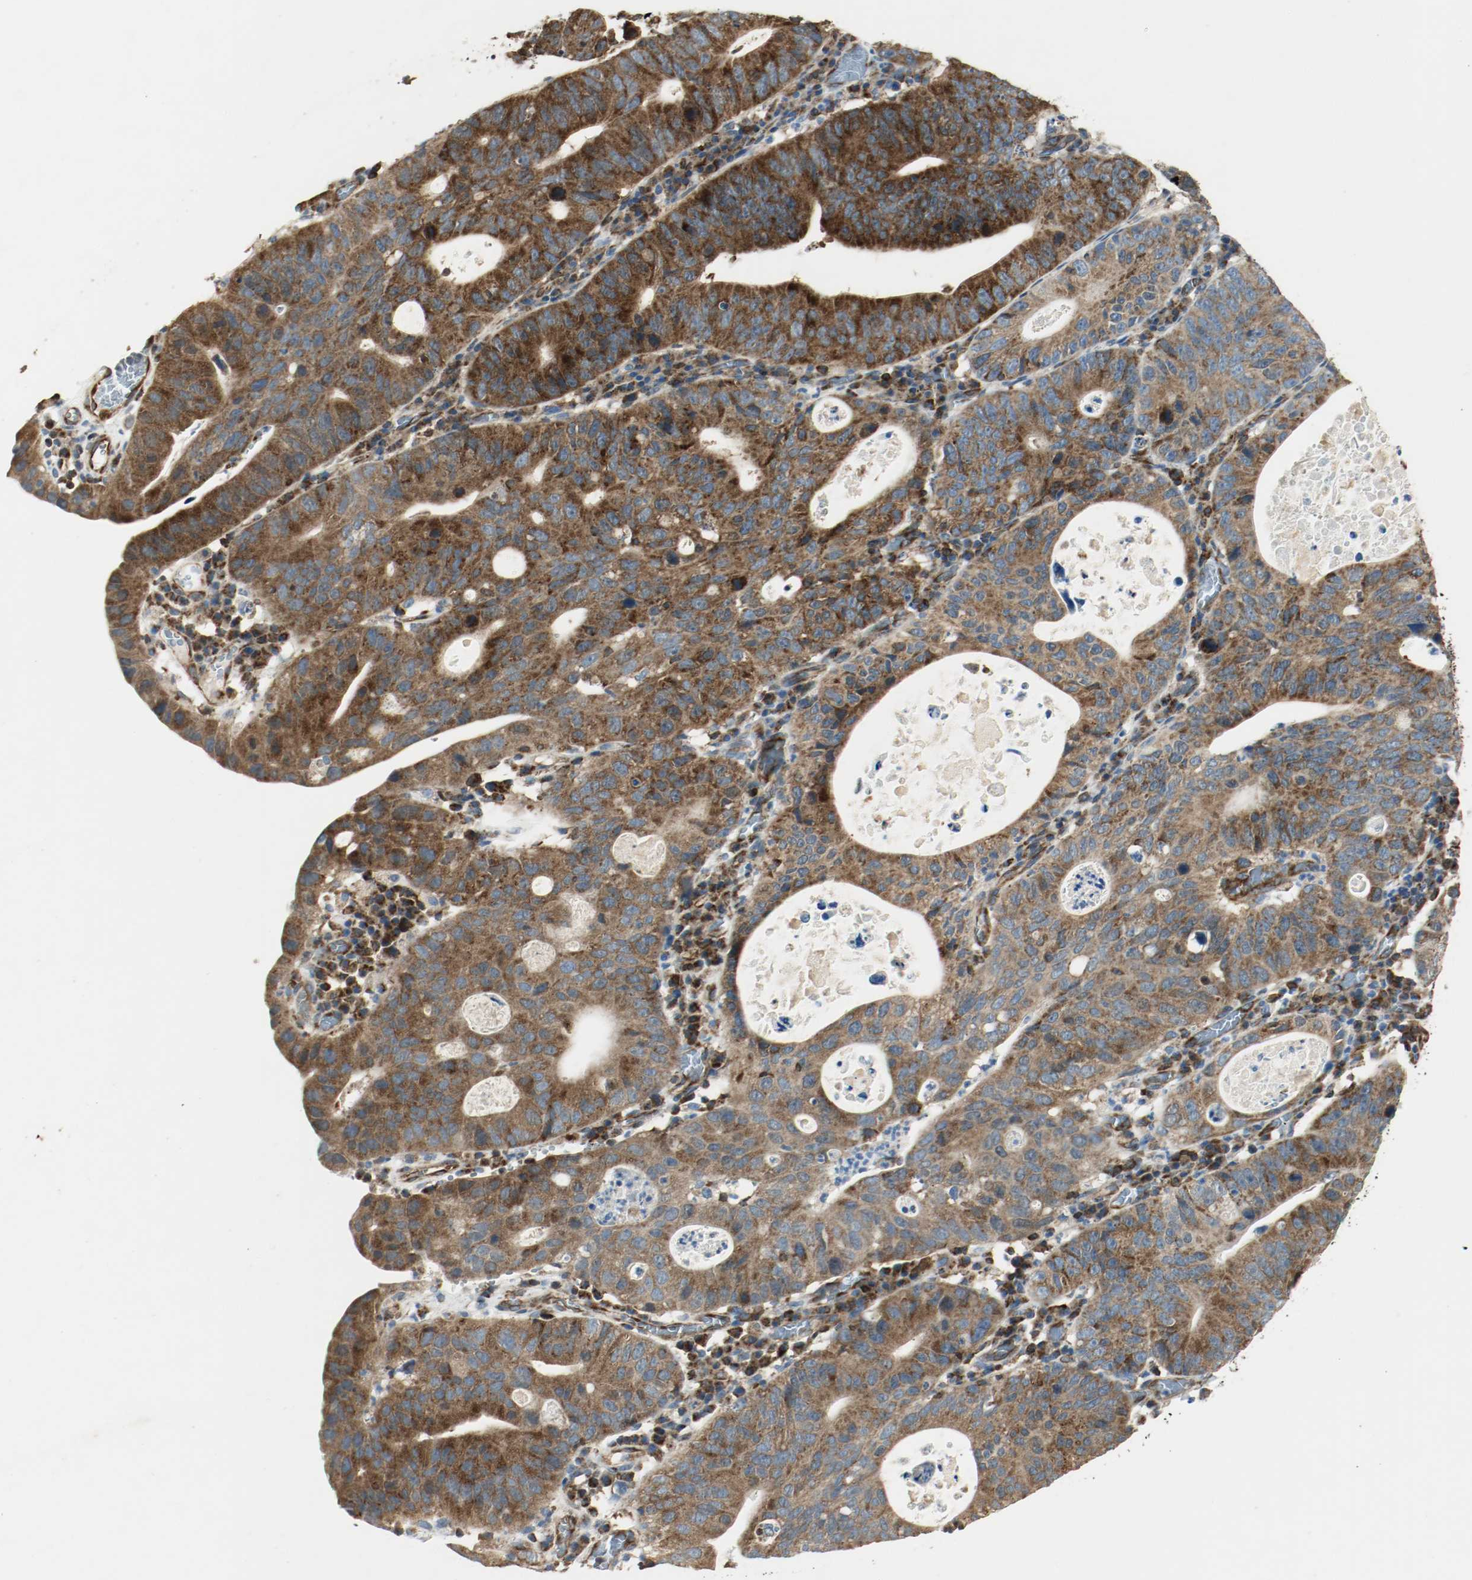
{"staining": {"intensity": "strong", "quantity": ">75%", "location": "cytoplasmic/membranous"}, "tissue": "stomach cancer", "cell_type": "Tumor cells", "image_type": "cancer", "snomed": [{"axis": "morphology", "description": "Adenocarcinoma, NOS"}, {"axis": "topography", "description": "Stomach"}], "caption": "Approximately >75% of tumor cells in stomach cancer show strong cytoplasmic/membranous protein expression as visualized by brown immunohistochemical staining.", "gene": "PLCG1", "patient": {"sex": "male", "age": 59}}